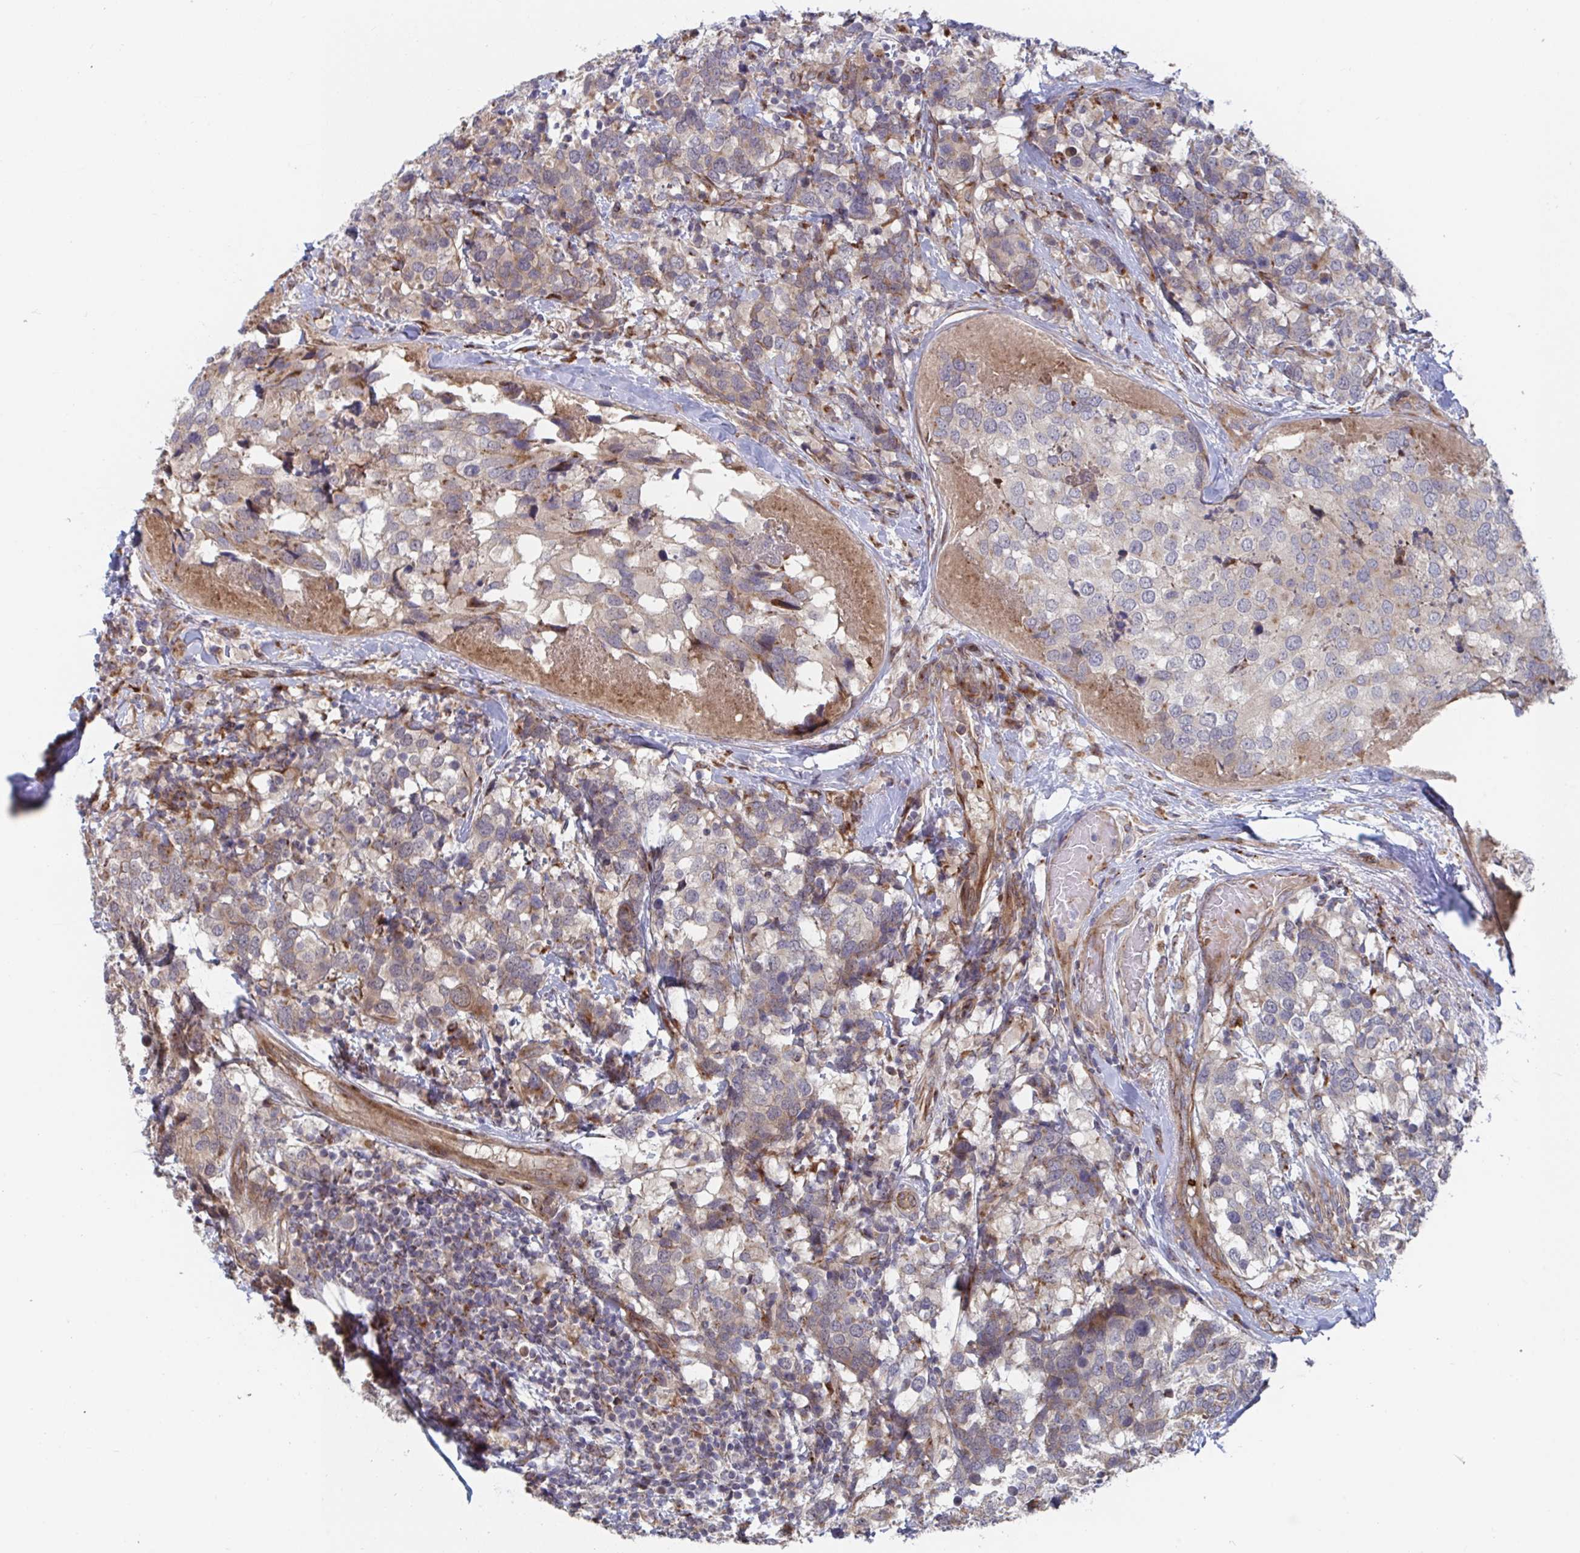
{"staining": {"intensity": "moderate", "quantity": "<25%", "location": "cytoplasmic/membranous"}, "tissue": "breast cancer", "cell_type": "Tumor cells", "image_type": "cancer", "snomed": [{"axis": "morphology", "description": "Lobular carcinoma"}, {"axis": "topography", "description": "Breast"}], "caption": "IHC image of lobular carcinoma (breast) stained for a protein (brown), which shows low levels of moderate cytoplasmic/membranous staining in about <25% of tumor cells.", "gene": "FJX1", "patient": {"sex": "female", "age": 59}}